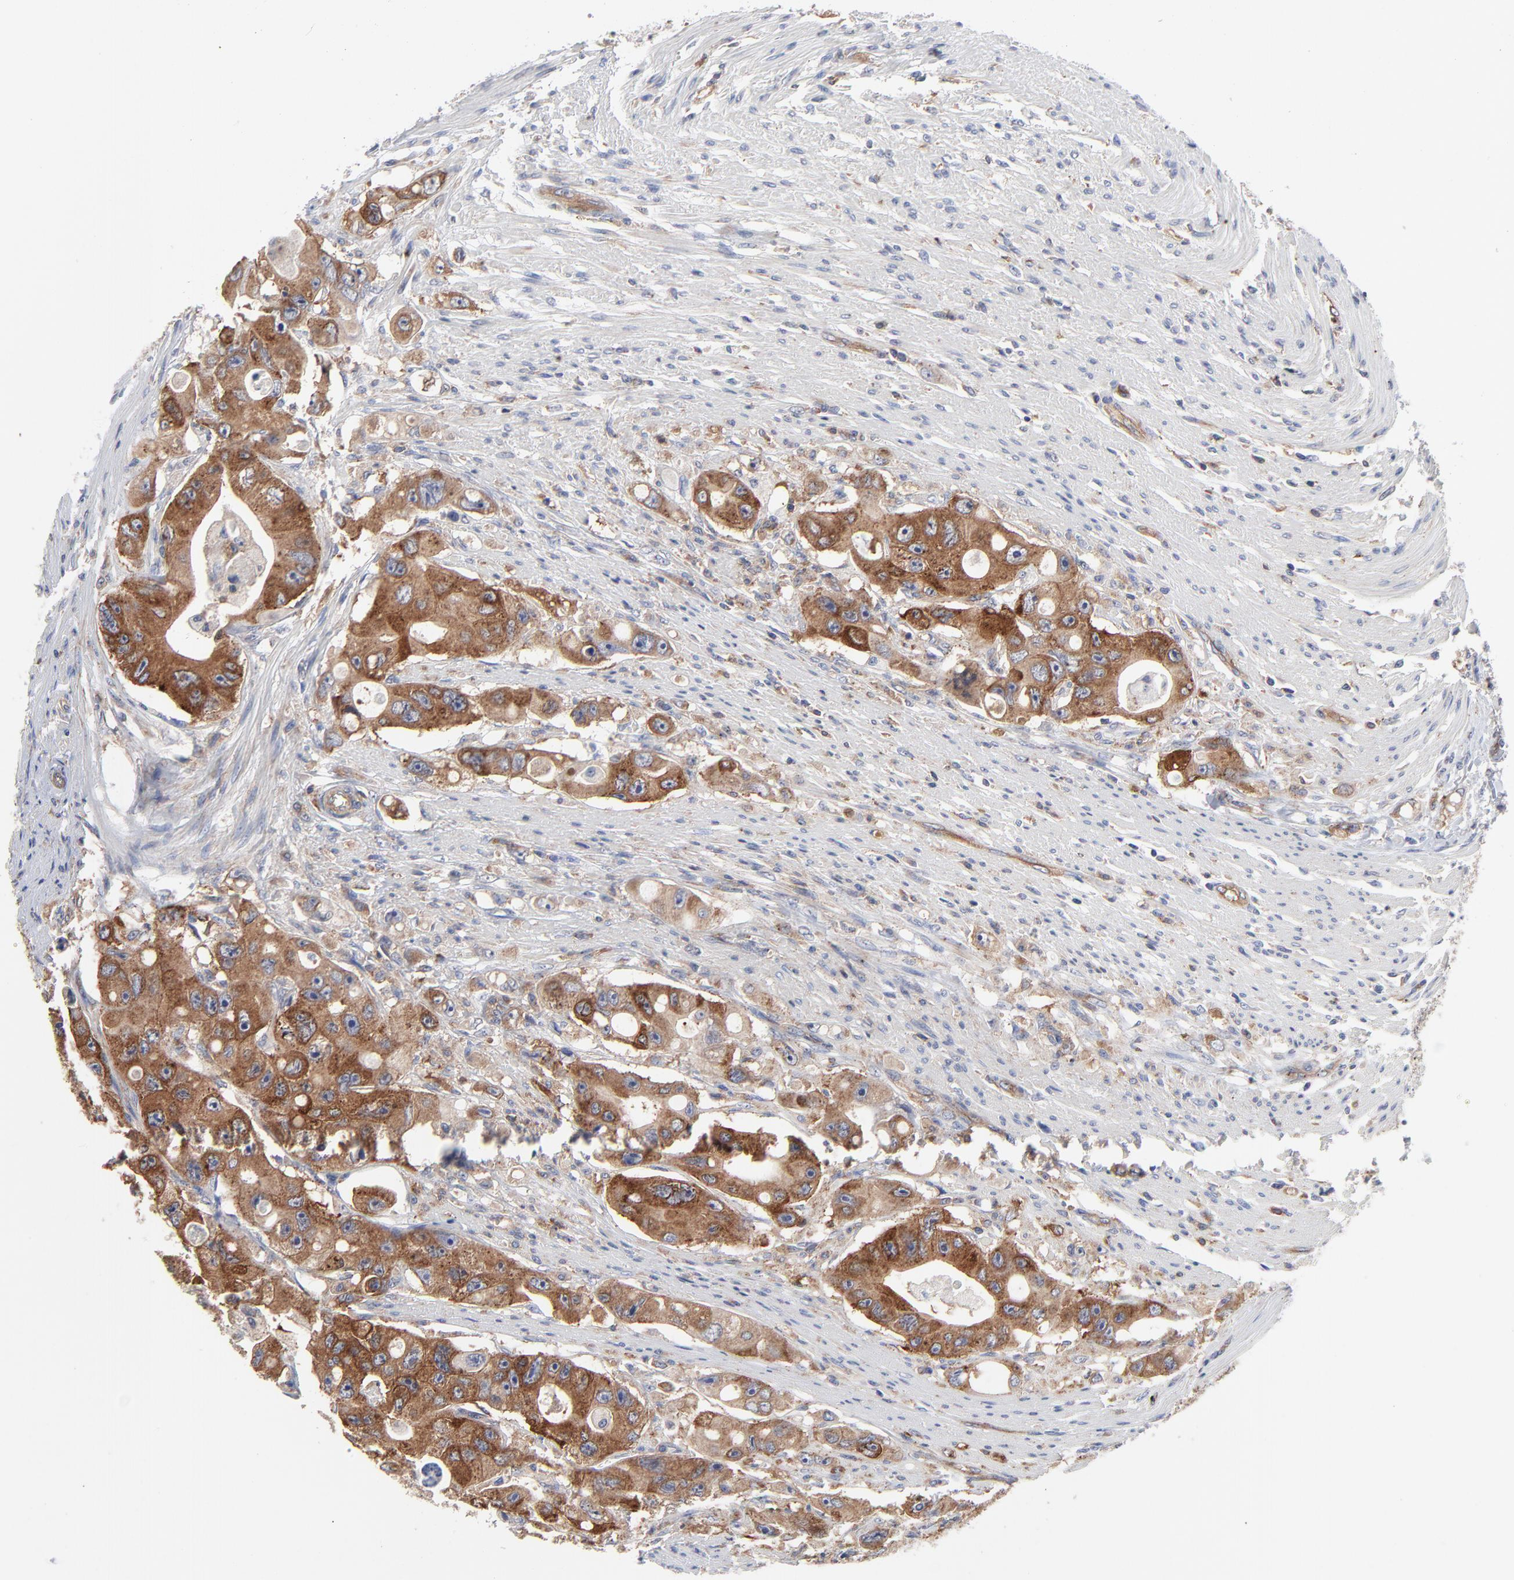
{"staining": {"intensity": "strong", "quantity": ">75%", "location": "cytoplasmic/membranous"}, "tissue": "colorectal cancer", "cell_type": "Tumor cells", "image_type": "cancer", "snomed": [{"axis": "morphology", "description": "Adenocarcinoma, NOS"}, {"axis": "topography", "description": "Colon"}], "caption": "The photomicrograph displays staining of colorectal cancer, revealing strong cytoplasmic/membranous protein positivity (brown color) within tumor cells.", "gene": "CD2AP", "patient": {"sex": "female", "age": 46}}